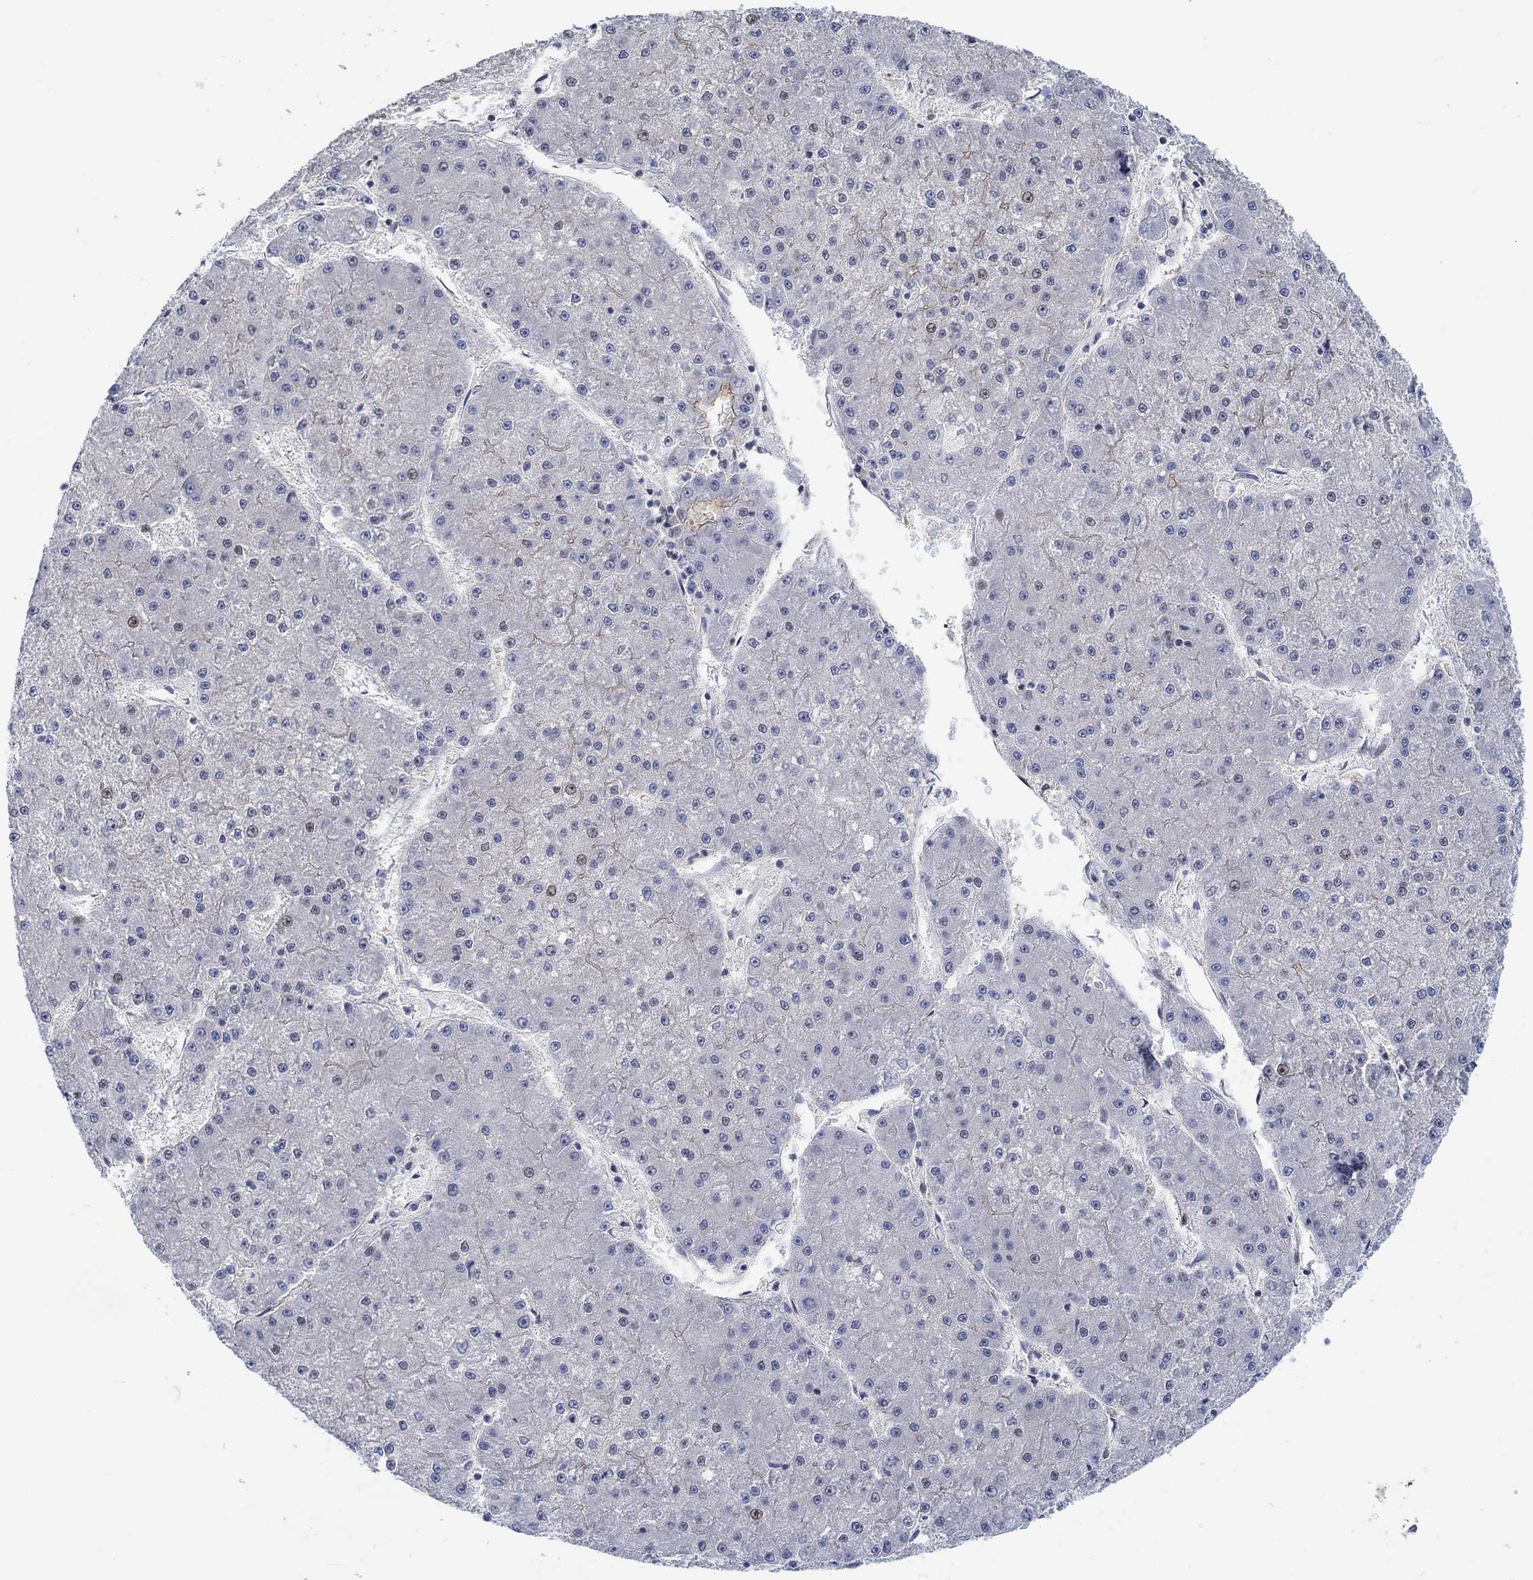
{"staining": {"intensity": "weak", "quantity": "<25%", "location": "cytoplasmic/membranous"}, "tissue": "liver cancer", "cell_type": "Tumor cells", "image_type": "cancer", "snomed": [{"axis": "morphology", "description": "Carcinoma, Hepatocellular, NOS"}, {"axis": "topography", "description": "Liver"}], "caption": "Tumor cells show no significant protein expression in liver hepatocellular carcinoma. (DAB (3,3'-diaminobenzidine) IHC, high magnification).", "gene": "KCNH8", "patient": {"sex": "male", "age": 73}}